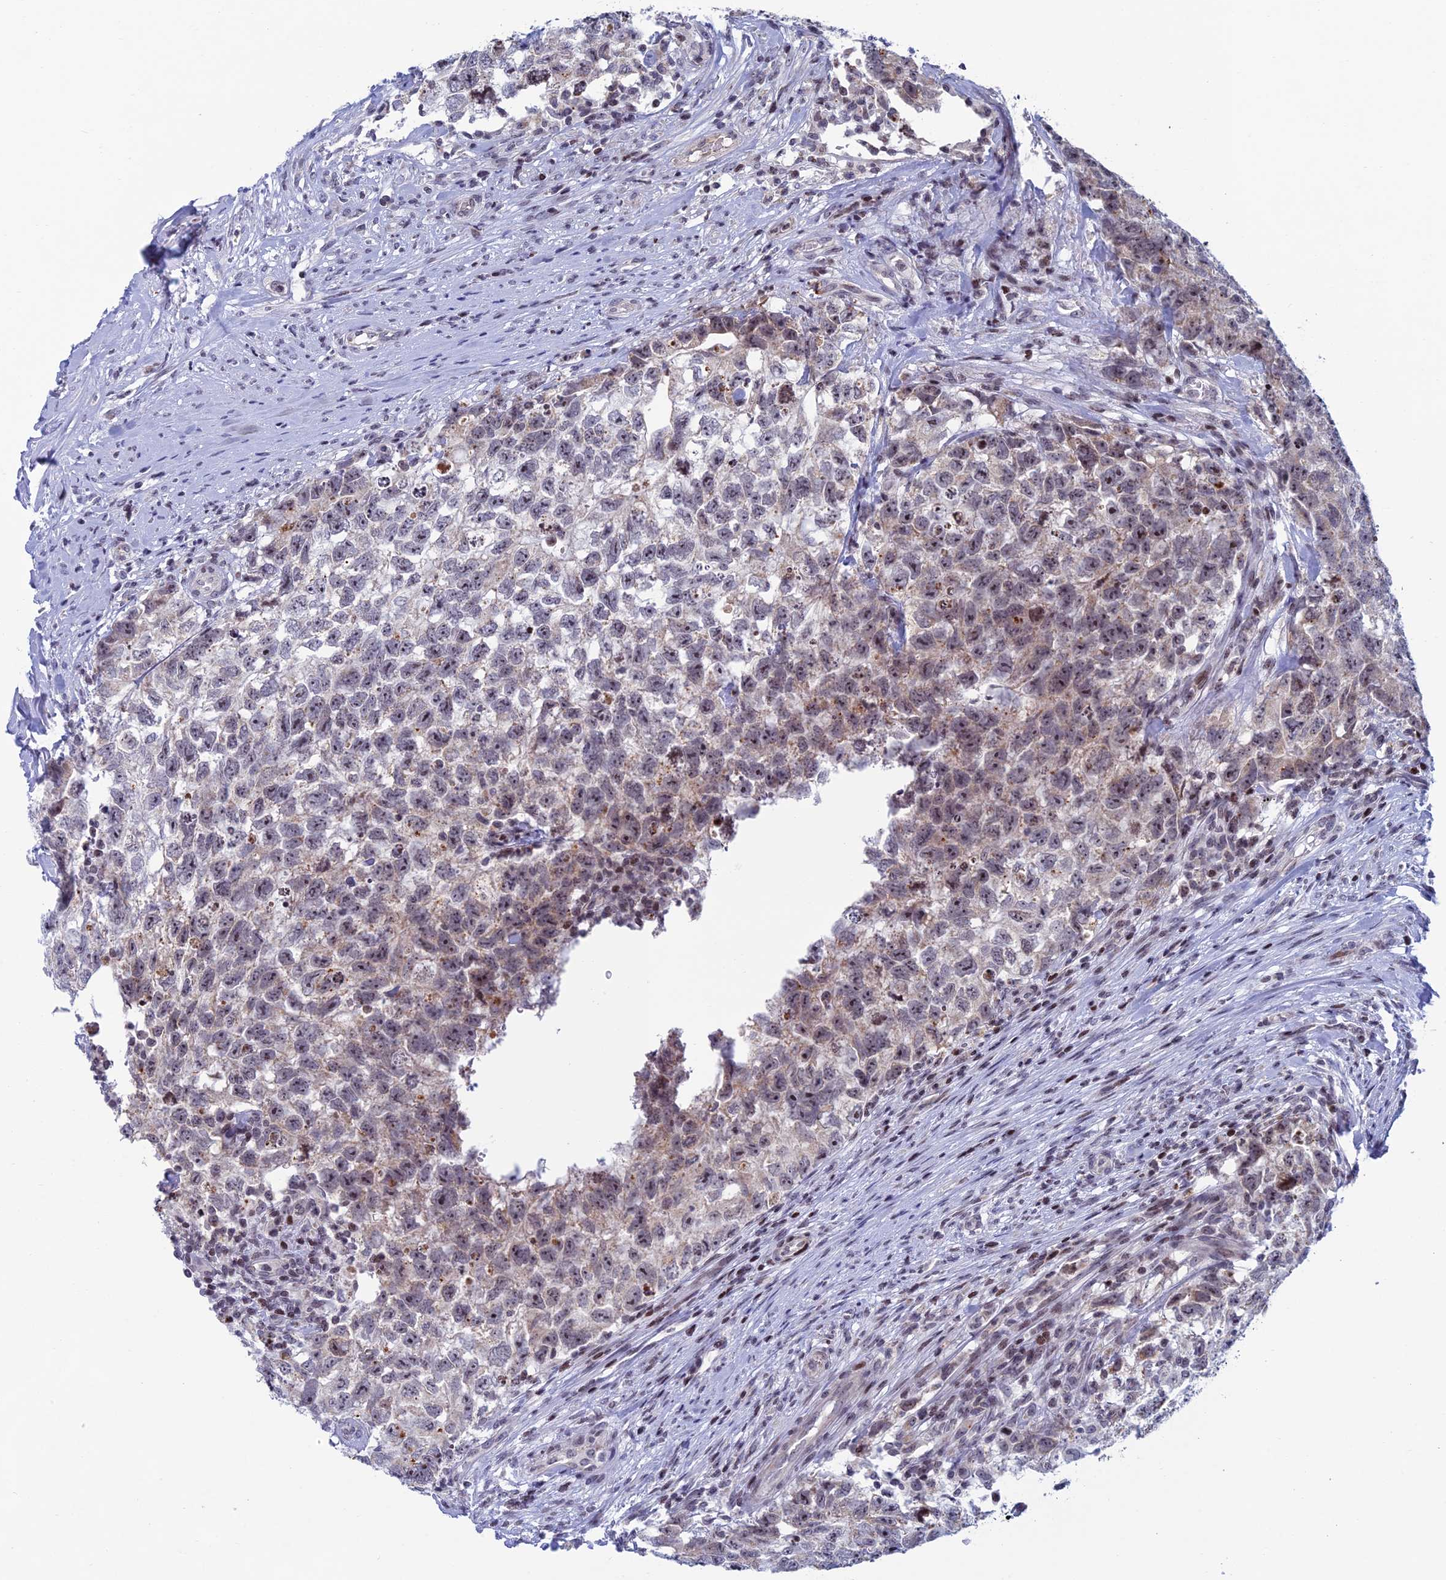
{"staining": {"intensity": "moderate", "quantity": "<25%", "location": "cytoplasmic/membranous,nuclear"}, "tissue": "testis cancer", "cell_type": "Tumor cells", "image_type": "cancer", "snomed": [{"axis": "morphology", "description": "Seminoma, NOS"}, {"axis": "morphology", "description": "Carcinoma, Embryonal, NOS"}, {"axis": "topography", "description": "Testis"}], "caption": "Immunohistochemistry (IHC) of human testis cancer (embryonal carcinoma) demonstrates low levels of moderate cytoplasmic/membranous and nuclear expression in approximately <25% of tumor cells.", "gene": "AFF3", "patient": {"sex": "male", "age": 29}}